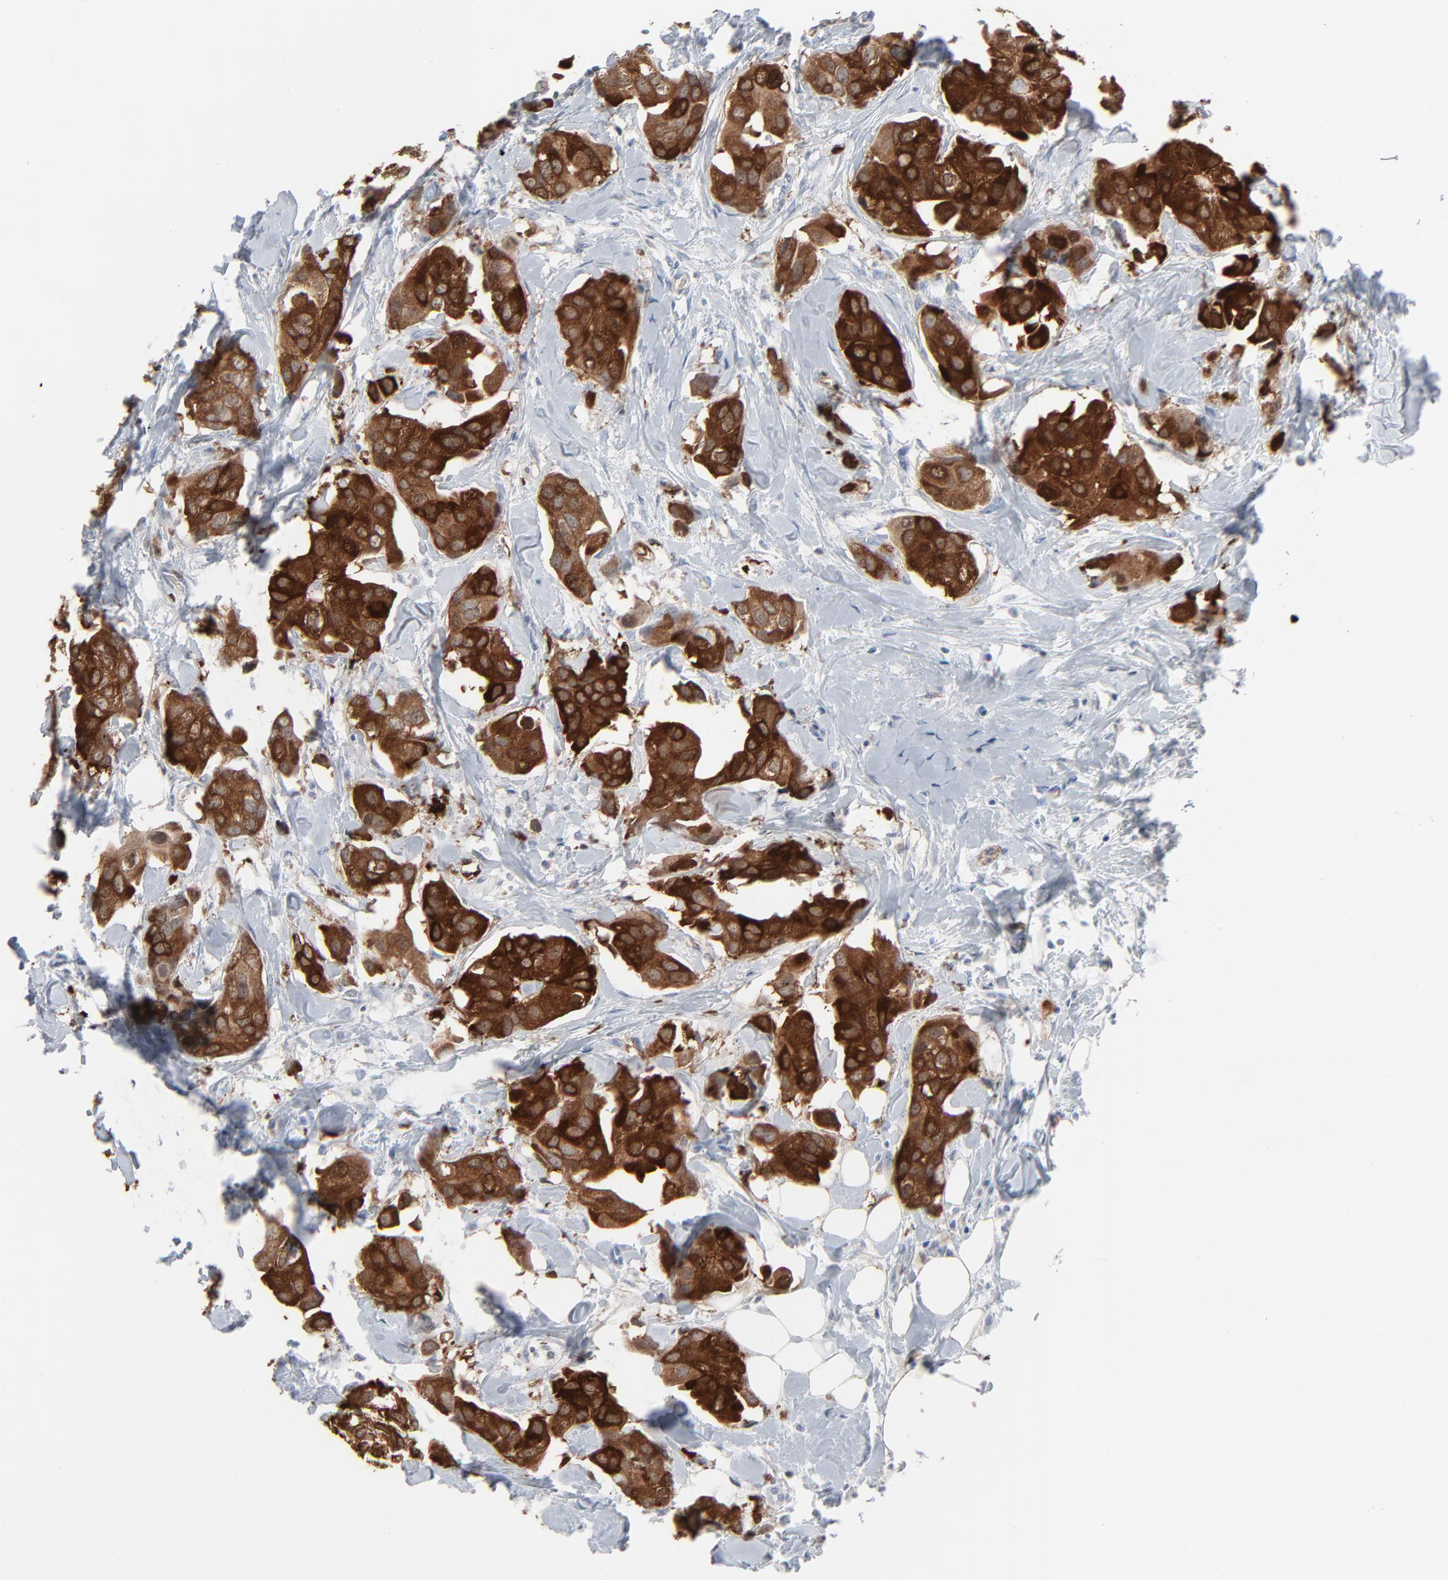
{"staining": {"intensity": "strong", "quantity": ">75%", "location": "cytoplasmic/membranous"}, "tissue": "breast cancer", "cell_type": "Tumor cells", "image_type": "cancer", "snomed": [{"axis": "morphology", "description": "Duct carcinoma"}, {"axis": "topography", "description": "Breast"}], "caption": "Tumor cells exhibit high levels of strong cytoplasmic/membranous positivity in about >75% of cells in human breast invasive ductal carcinoma. (brown staining indicates protein expression, while blue staining denotes nuclei).", "gene": "PHGDH", "patient": {"sex": "female", "age": 40}}